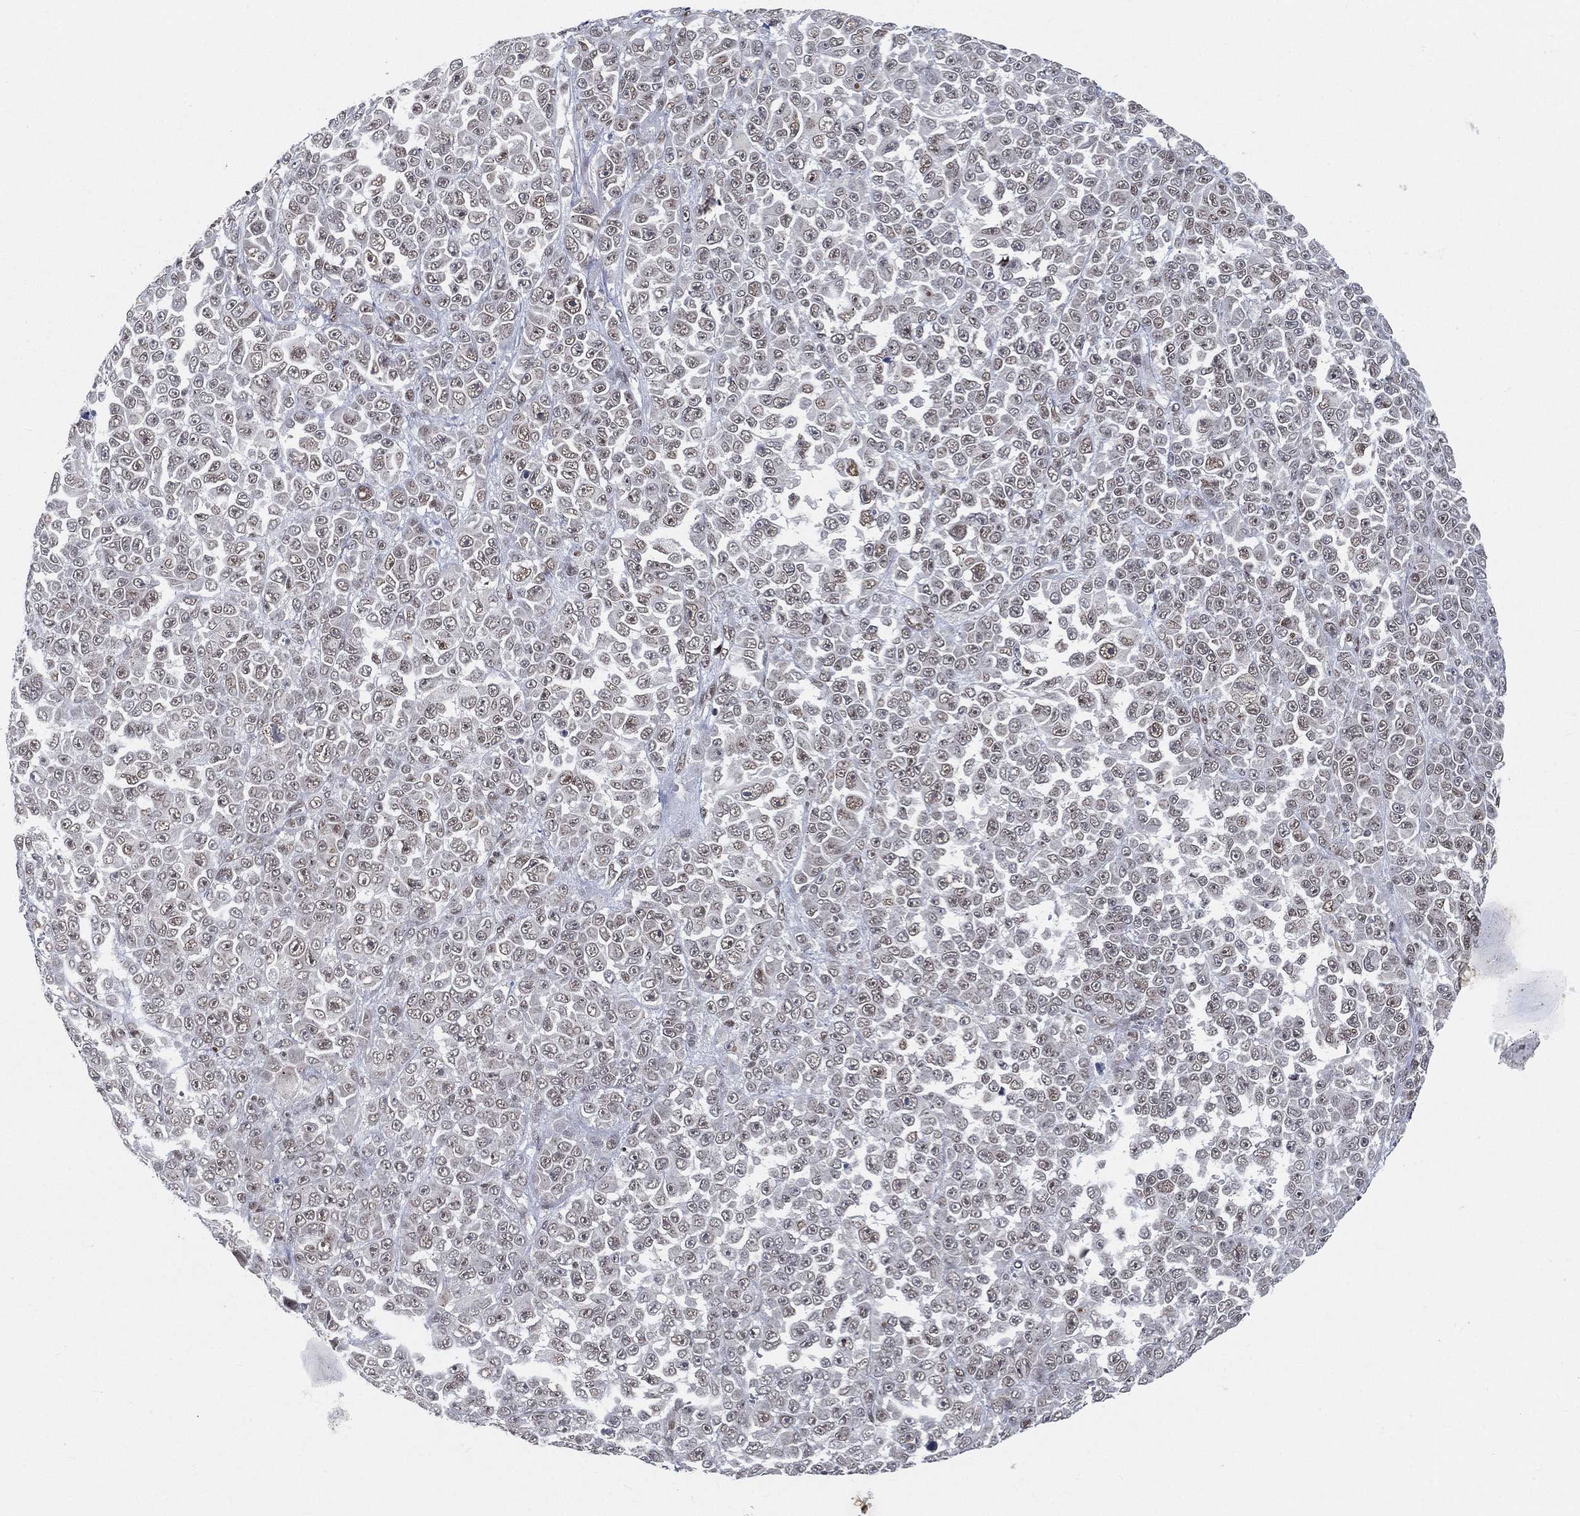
{"staining": {"intensity": "weak", "quantity": "<25%", "location": "nuclear"}, "tissue": "melanoma", "cell_type": "Tumor cells", "image_type": "cancer", "snomed": [{"axis": "morphology", "description": "Malignant melanoma, NOS"}, {"axis": "topography", "description": "Skin"}], "caption": "The micrograph displays no significant positivity in tumor cells of malignant melanoma.", "gene": "YLPM1", "patient": {"sex": "female", "age": 95}}